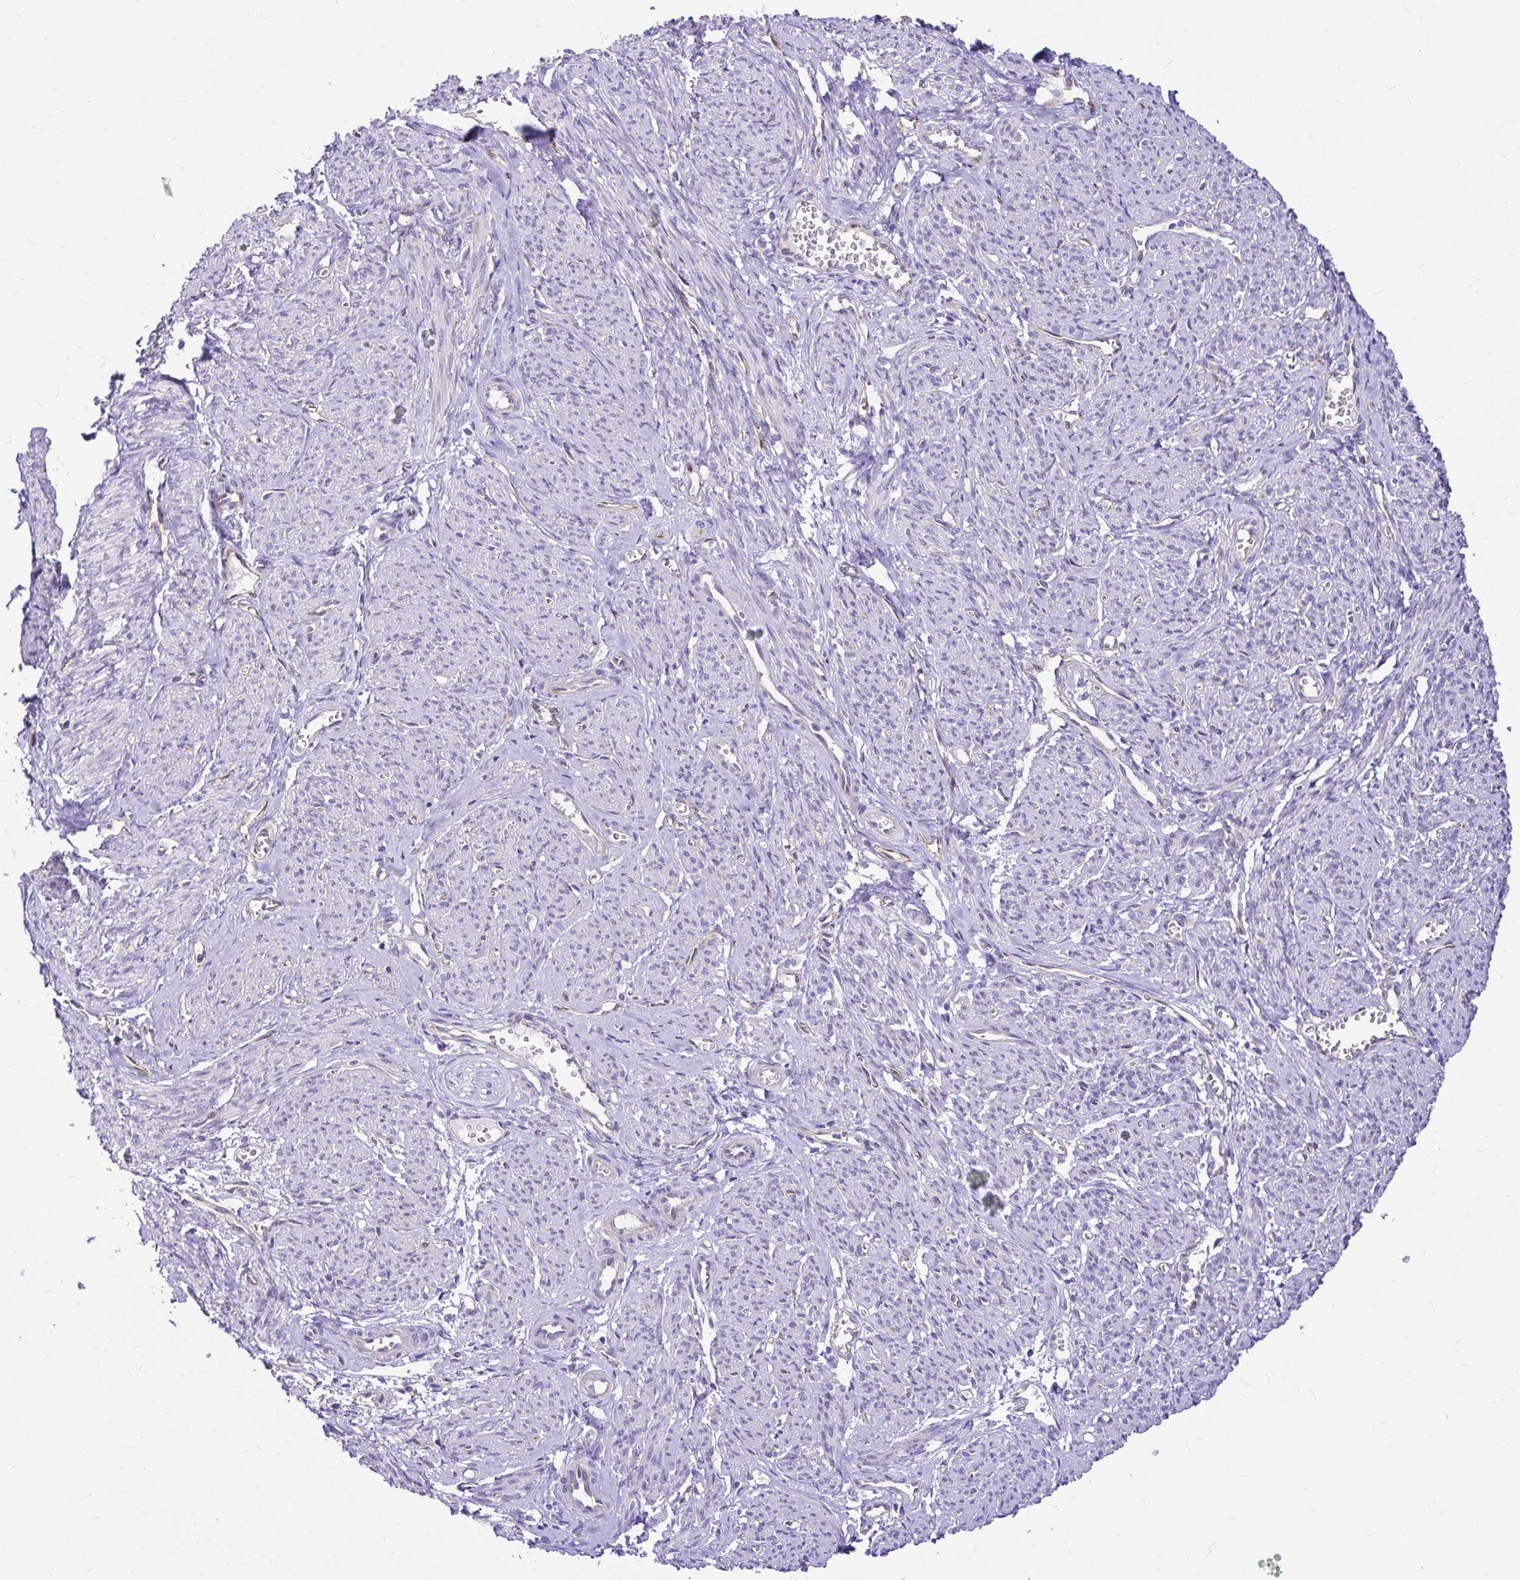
{"staining": {"intensity": "negative", "quantity": "none", "location": "none"}, "tissue": "smooth muscle", "cell_type": "Smooth muscle cells", "image_type": "normal", "snomed": [{"axis": "morphology", "description": "Normal tissue, NOS"}, {"axis": "topography", "description": "Smooth muscle"}], "caption": "Immunohistochemistry (IHC) histopathology image of benign human smooth muscle stained for a protein (brown), which exhibits no expression in smooth muscle cells. Brightfield microscopy of IHC stained with DAB (3,3'-diaminobenzidine) (brown) and hematoxylin (blue), captured at high magnification.", "gene": "GABBR2", "patient": {"sex": "female", "age": 65}}